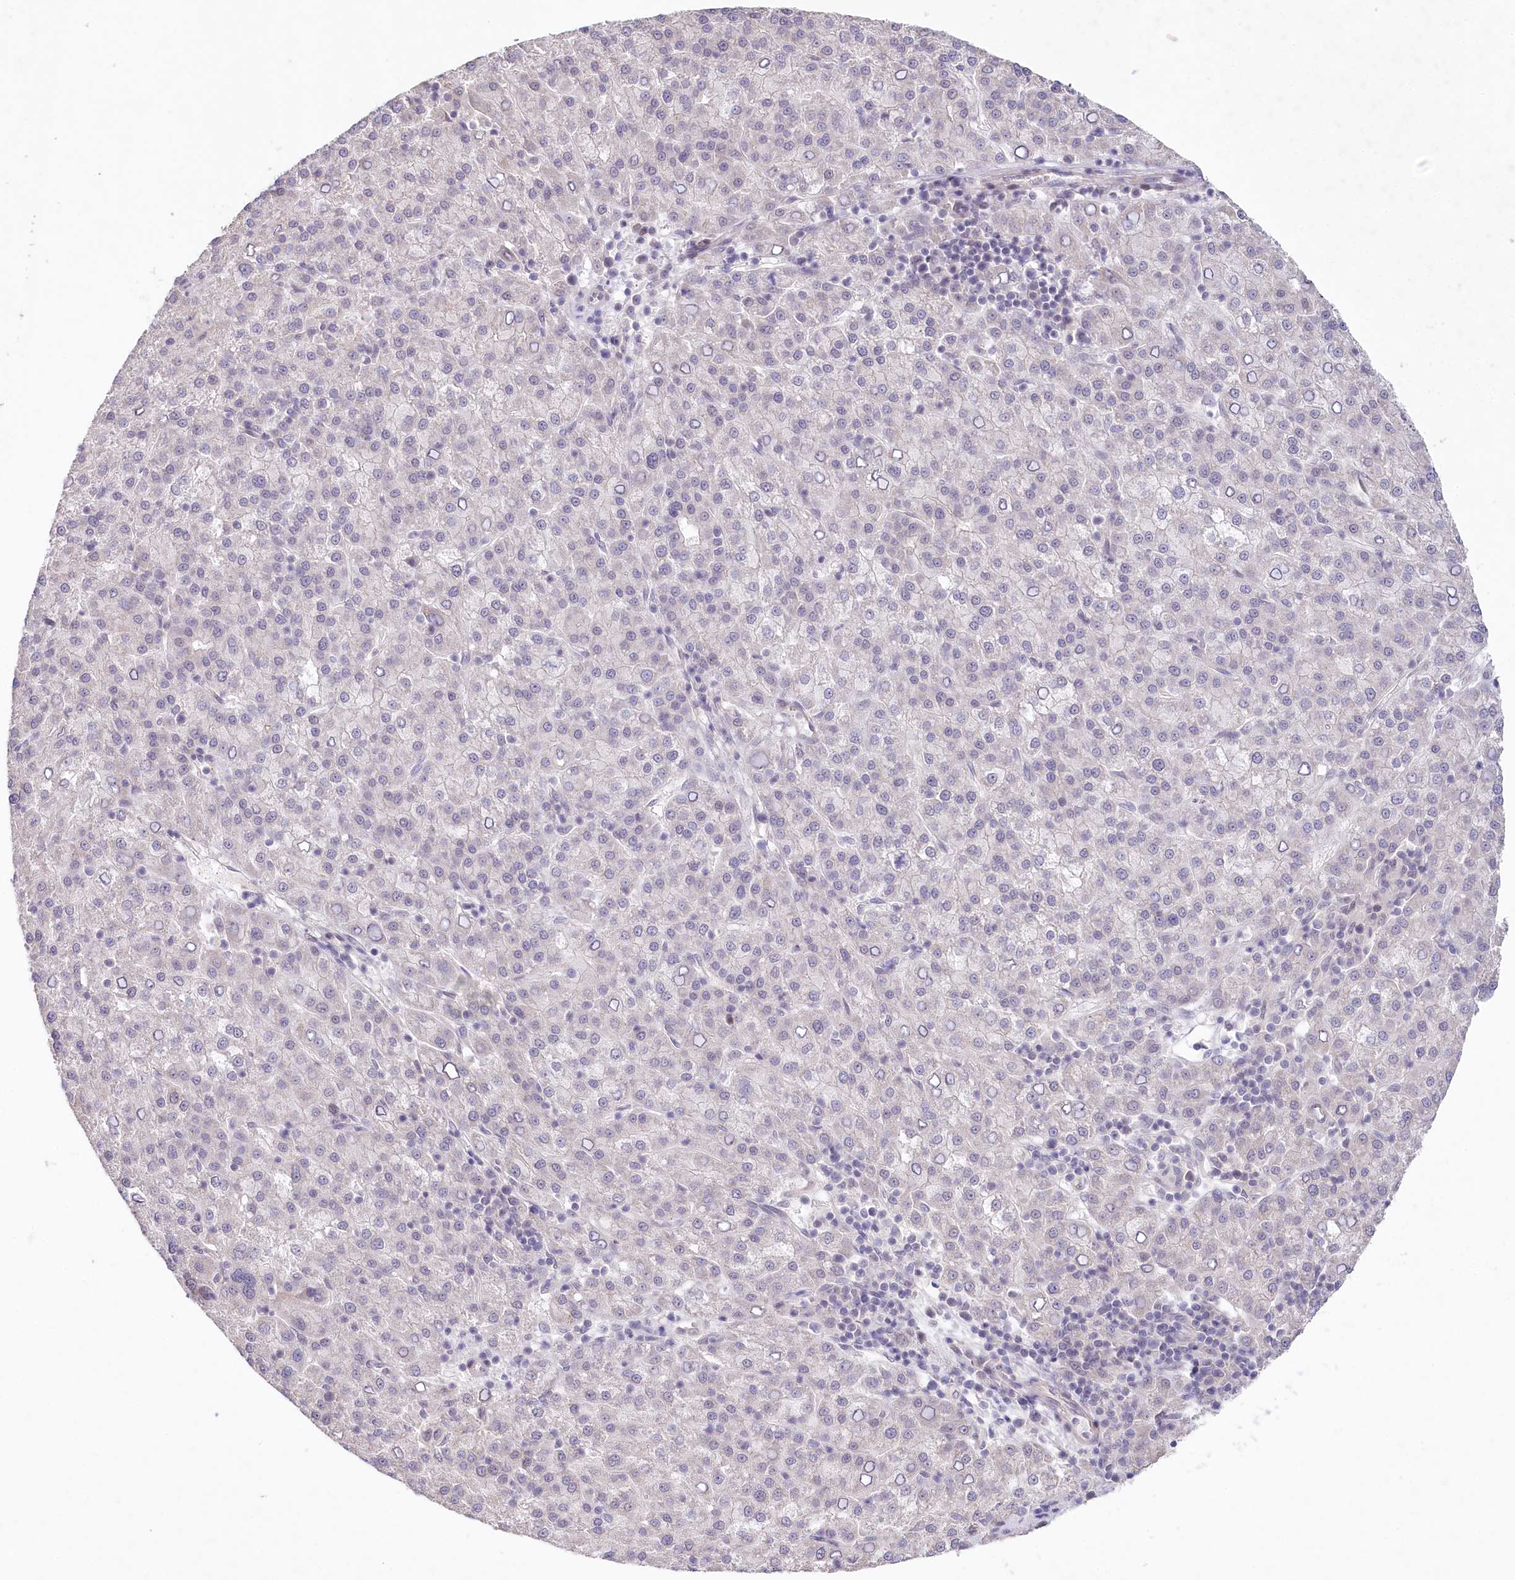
{"staining": {"intensity": "negative", "quantity": "none", "location": "none"}, "tissue": "liver cancer", "cell_type": "Tumor cells", "image_type": "cancer", "snomed": [{"axis": "morphology", "description": "Carcinoma, Hepatocellular, NOS"}, {"axis": "topography", "description": "Liver"}], "caption": "Protein analysis of liver hepatocellular carcinoma shows no significant positivity in tumor cells.", "gene": "AMTN", "patient": {"sex": "female", "age": 58}}